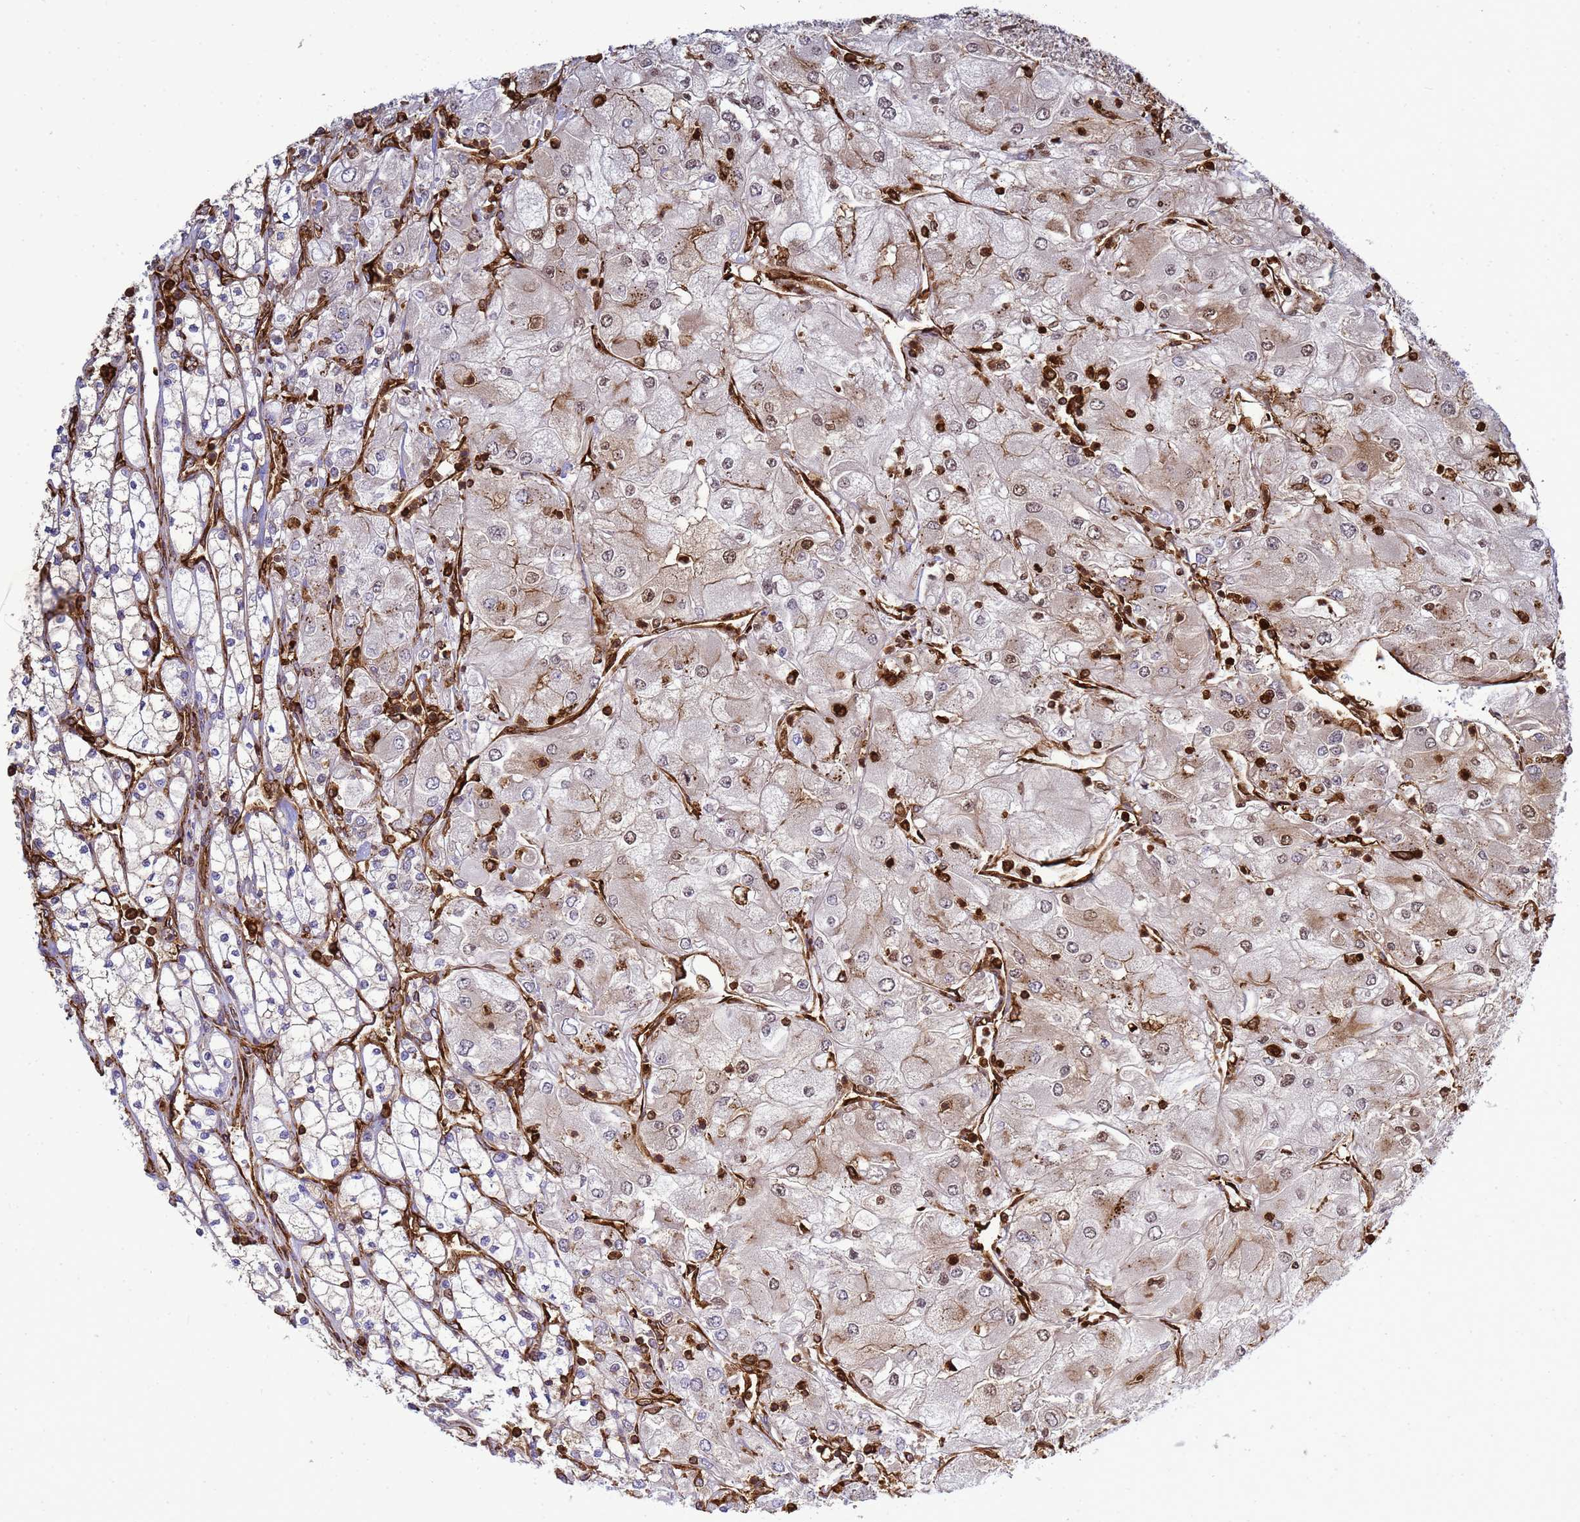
{"staining": {"intensity": "weak", "quantity": "<25%", "location": "cytoplasmic/membranous,nuclear"}, "tissue": "renal cancer", "cell_type": "Tumor cells", "image_type": "cancer", "snomed": [{"axis": "morphology", "description": "Adenocarcinoma, NOS"}, {"axis": "topography", "description": "Kidney"}], "caption": "The IHC micrograph has no significant staining in tumor cells of renal cancer (adenocarcinoma) tissue.", "gene": "ZBTB8OS", "patient": {"sex": "male", "age": 80}}